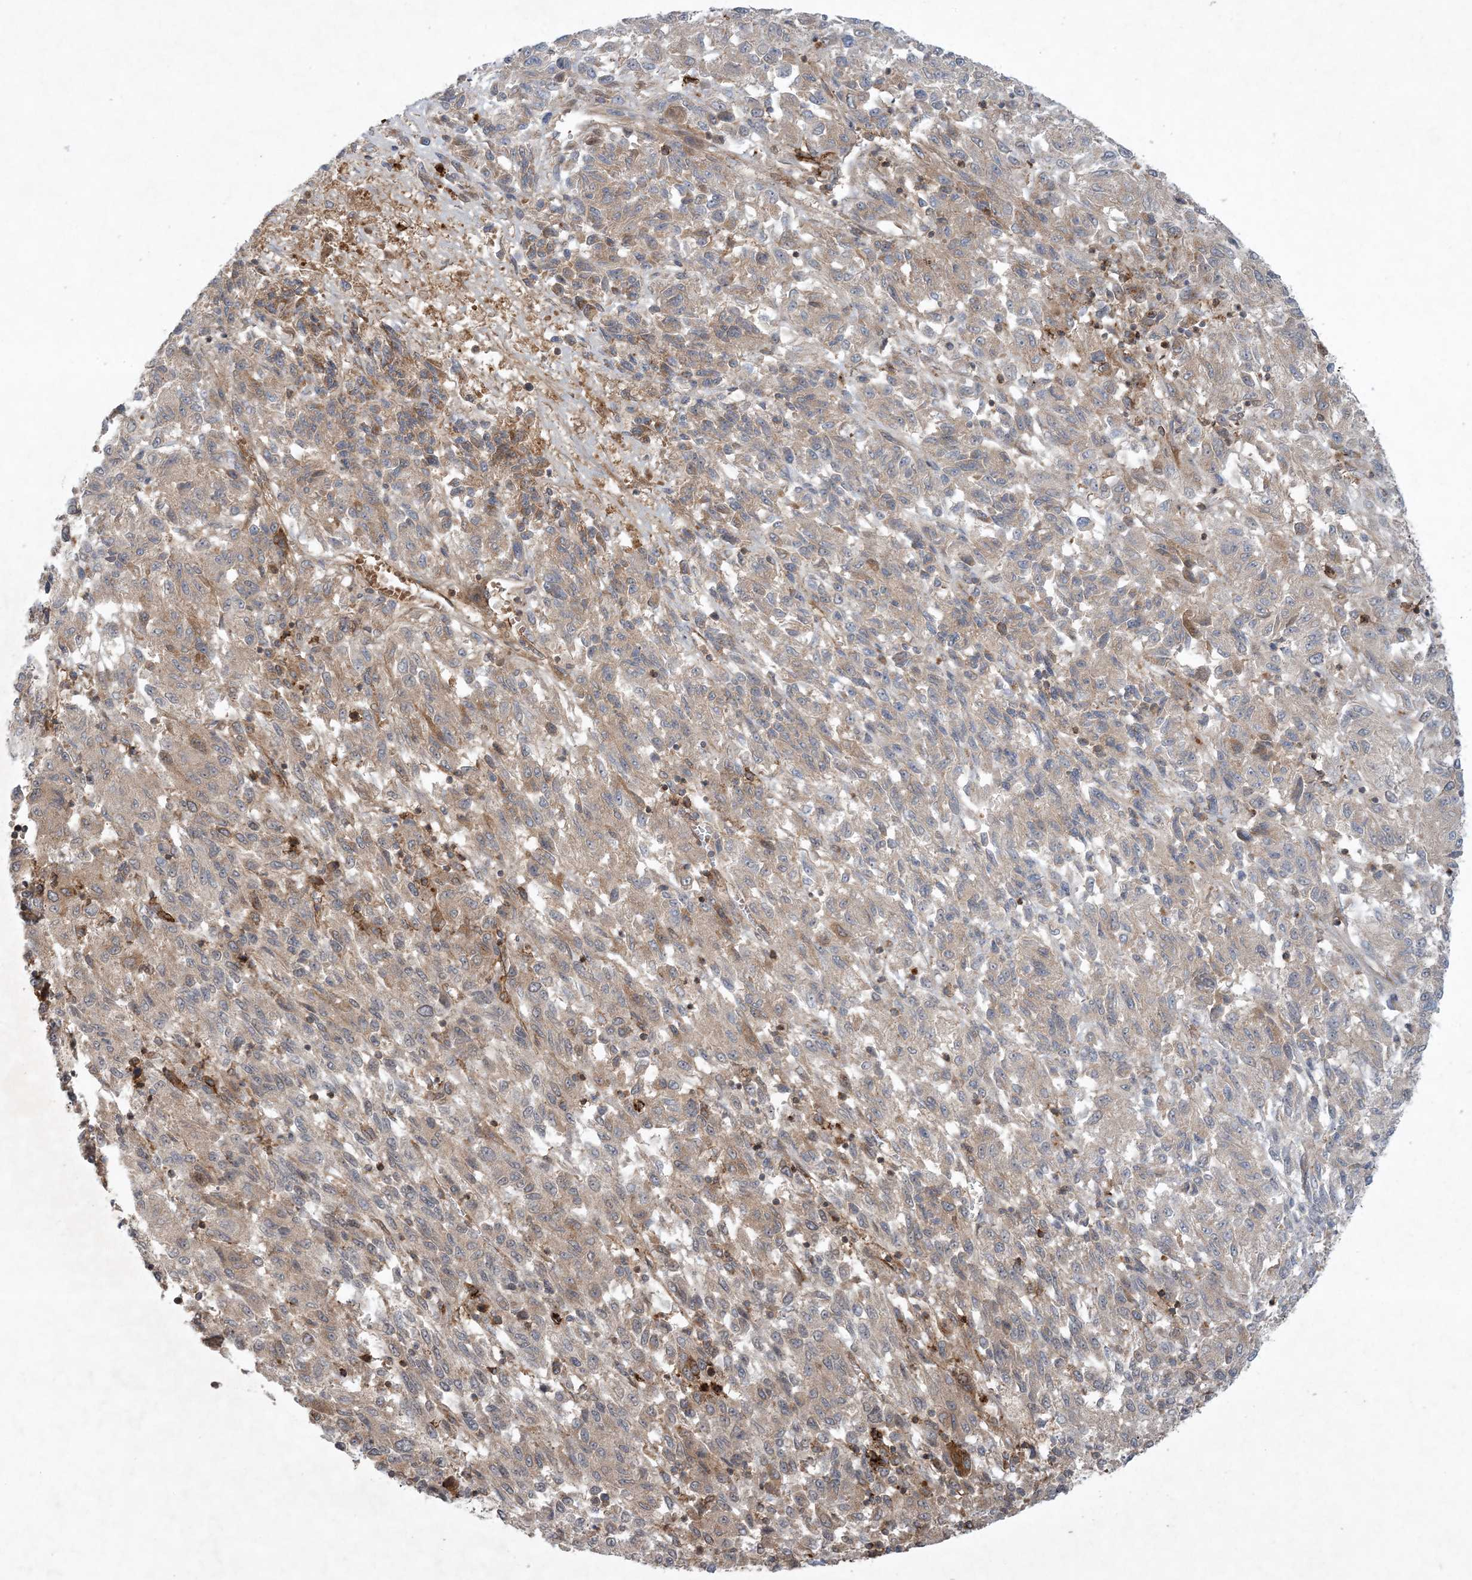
{"staining": {"intensity": "weak", "quantity": "25%-75%", "location": "cytoplasmic/membranous"}, "tissue": "melanoma", "cell_type": "Tumor cells", "image_type": "cancer", "snomed": [{"axis": "morphology", "description": "Malignant melanoma, Metastatic site"}, {"axis": "topography", "description": "Lung"}], "caption": "A brown stain labels weak cytoplasmic/membranous staining of a protein in melanoma tumor cells.", "gene": "STAM2", "patient": {"sex": "male", "age": 64}}